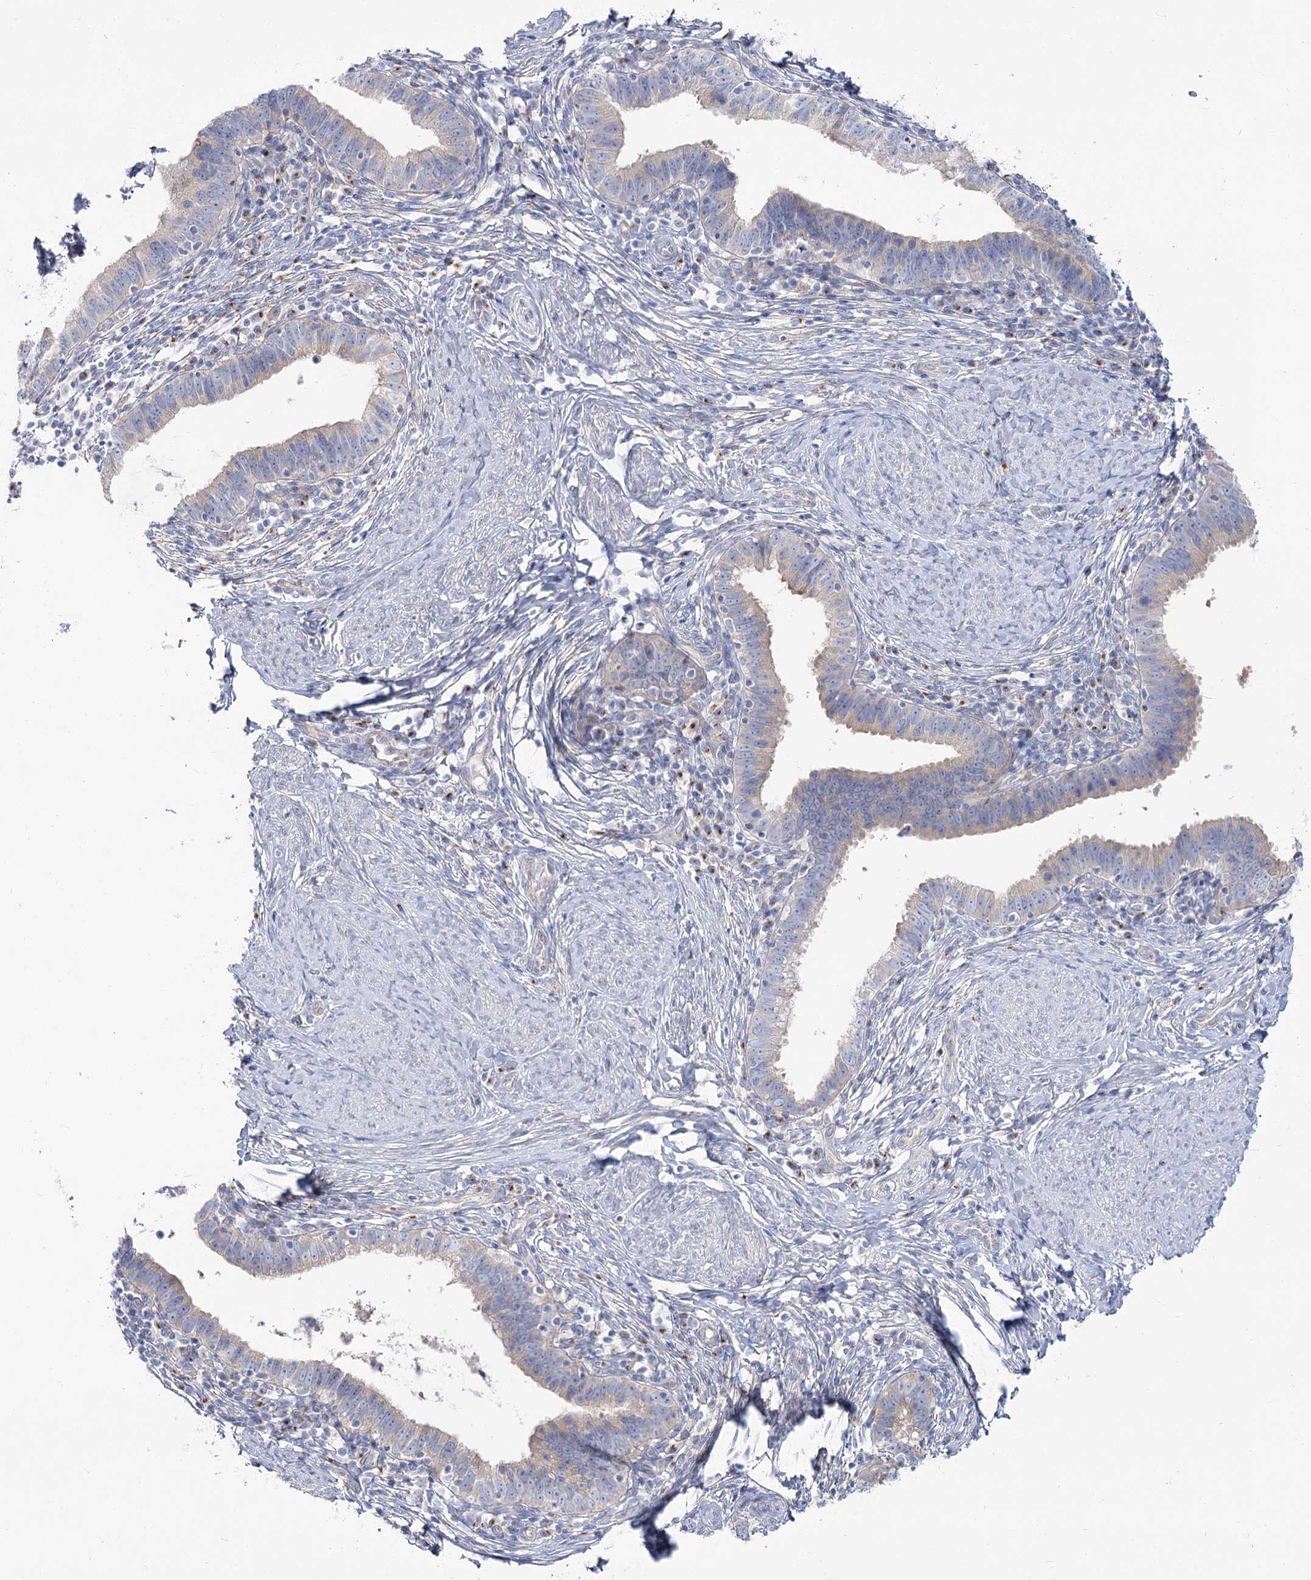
{"staining": {"intensity": "negative", "quantity": "none", "location": "none"}, "tissue": "cervical cancer", "cell_type": "Tumor cells", "image_type": "cancer", "snomed": [{"axis": "morphology", "description": "Adenocarcinoma, NOS"}, {"axis": "topography", "description": "Cervix"}], "caption": "An immunohistochemistry photomicrograph of adenocarcinoma (cervical) is shown. There is no staining in tumor cells of adenocarcinoma (cervical).", "gene": "SUOX", "patient": {"sex": "female", "age": 36}}